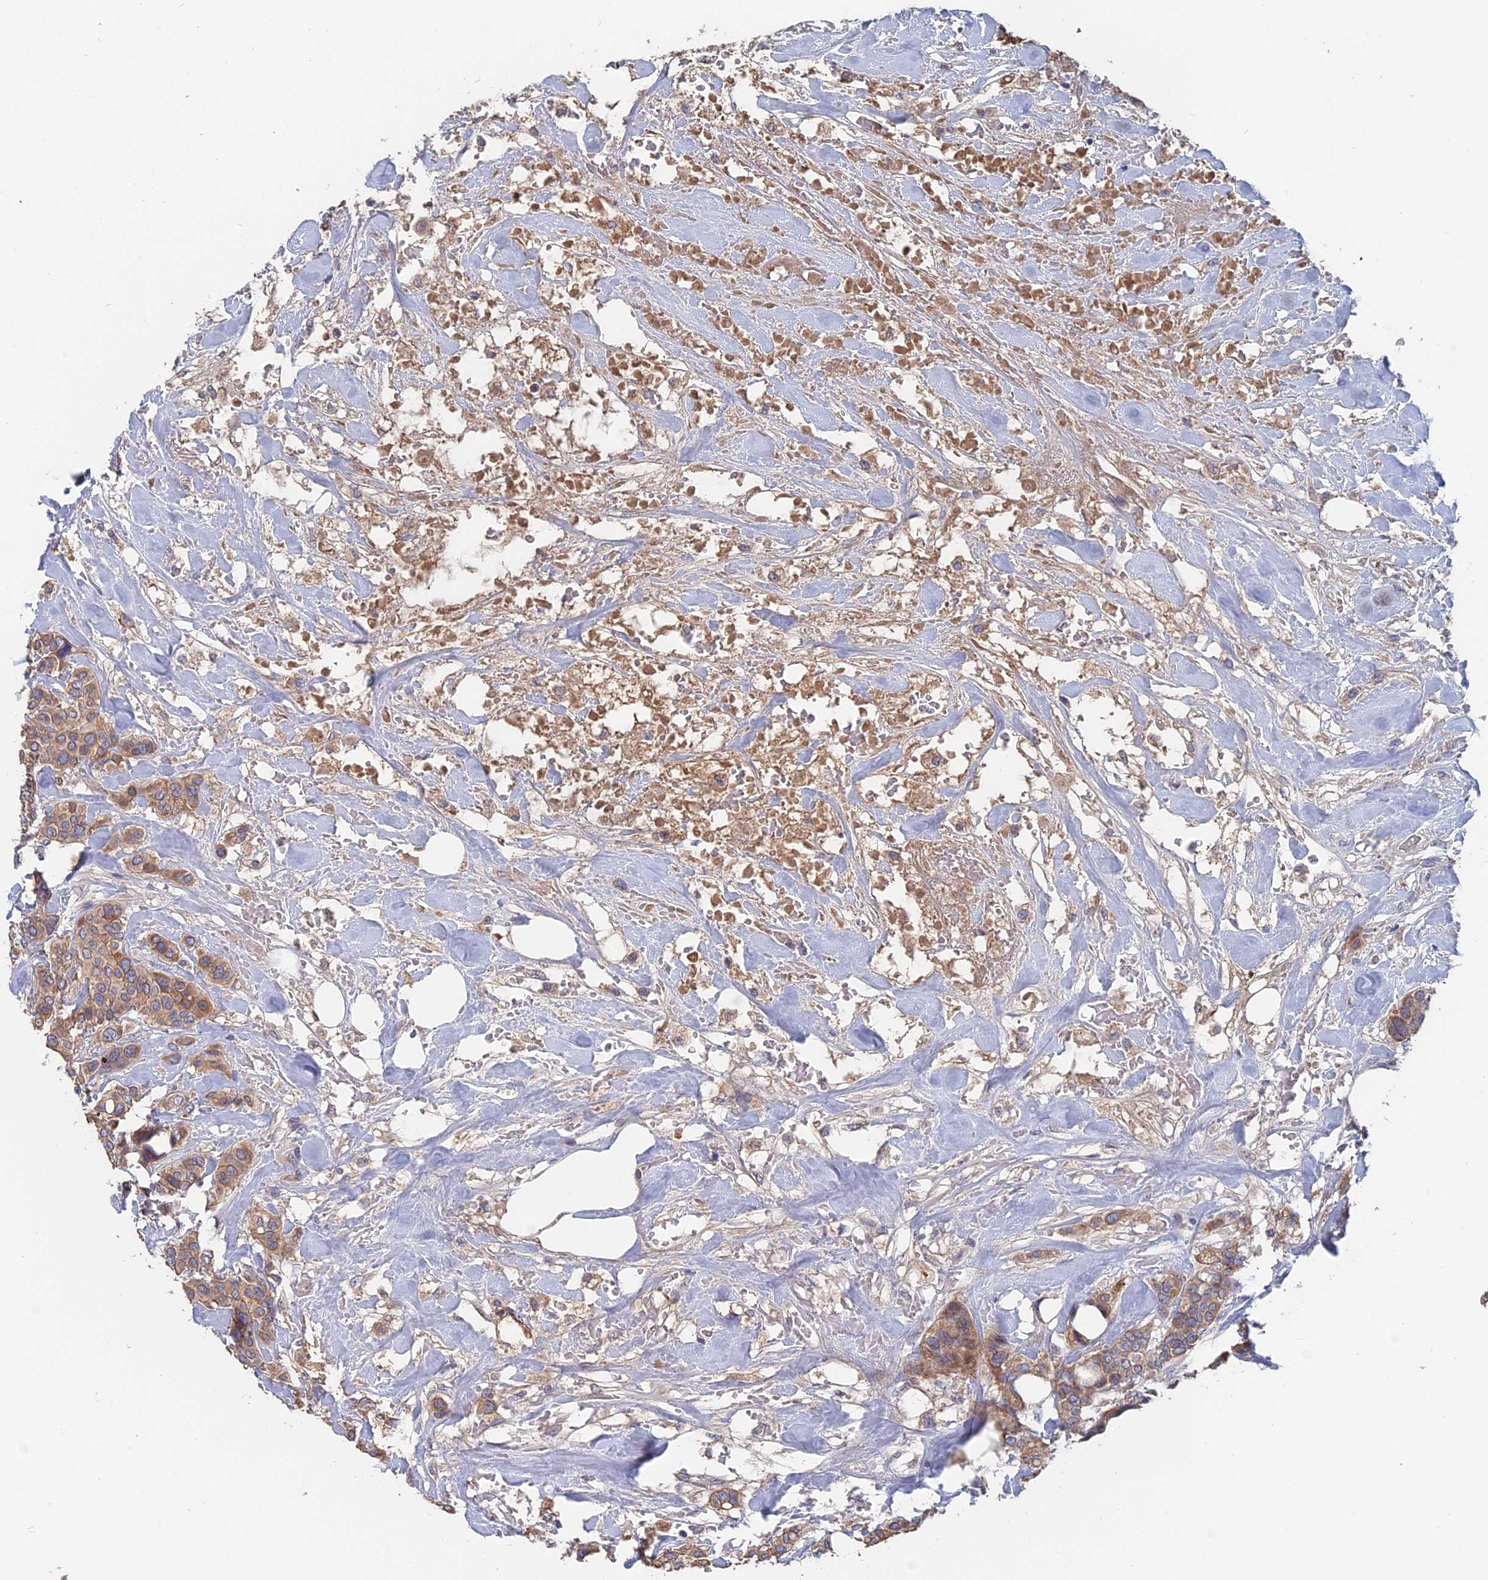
{"staining": {"intensity": "moderate", "quantity": ">75%", "location": "cytoplasmic/membranous"}, "tissue": "breast cancer", "cell_type": "Tumor cells", "image_type": "cancer", "snomed": [{"axis": "morphology", "description": "Lobular carcinoma"}, {"axis": "topography", "description": "Breast"}], "caption": "IHC staining of breast cancer (lobular carcinoma), which demonstrates medium levels of moderate cytoplasmic/membranous expression in about >75% of tumor cells indicating moderate cytoplasmic/membranous protein positivity. The staining was performed using DAB (brown) for protein detection and nuclei were counterstained in hematoxylin (blue).", "gene": "SLC33A1", "patient": {"sex": "female", "age": 51}}